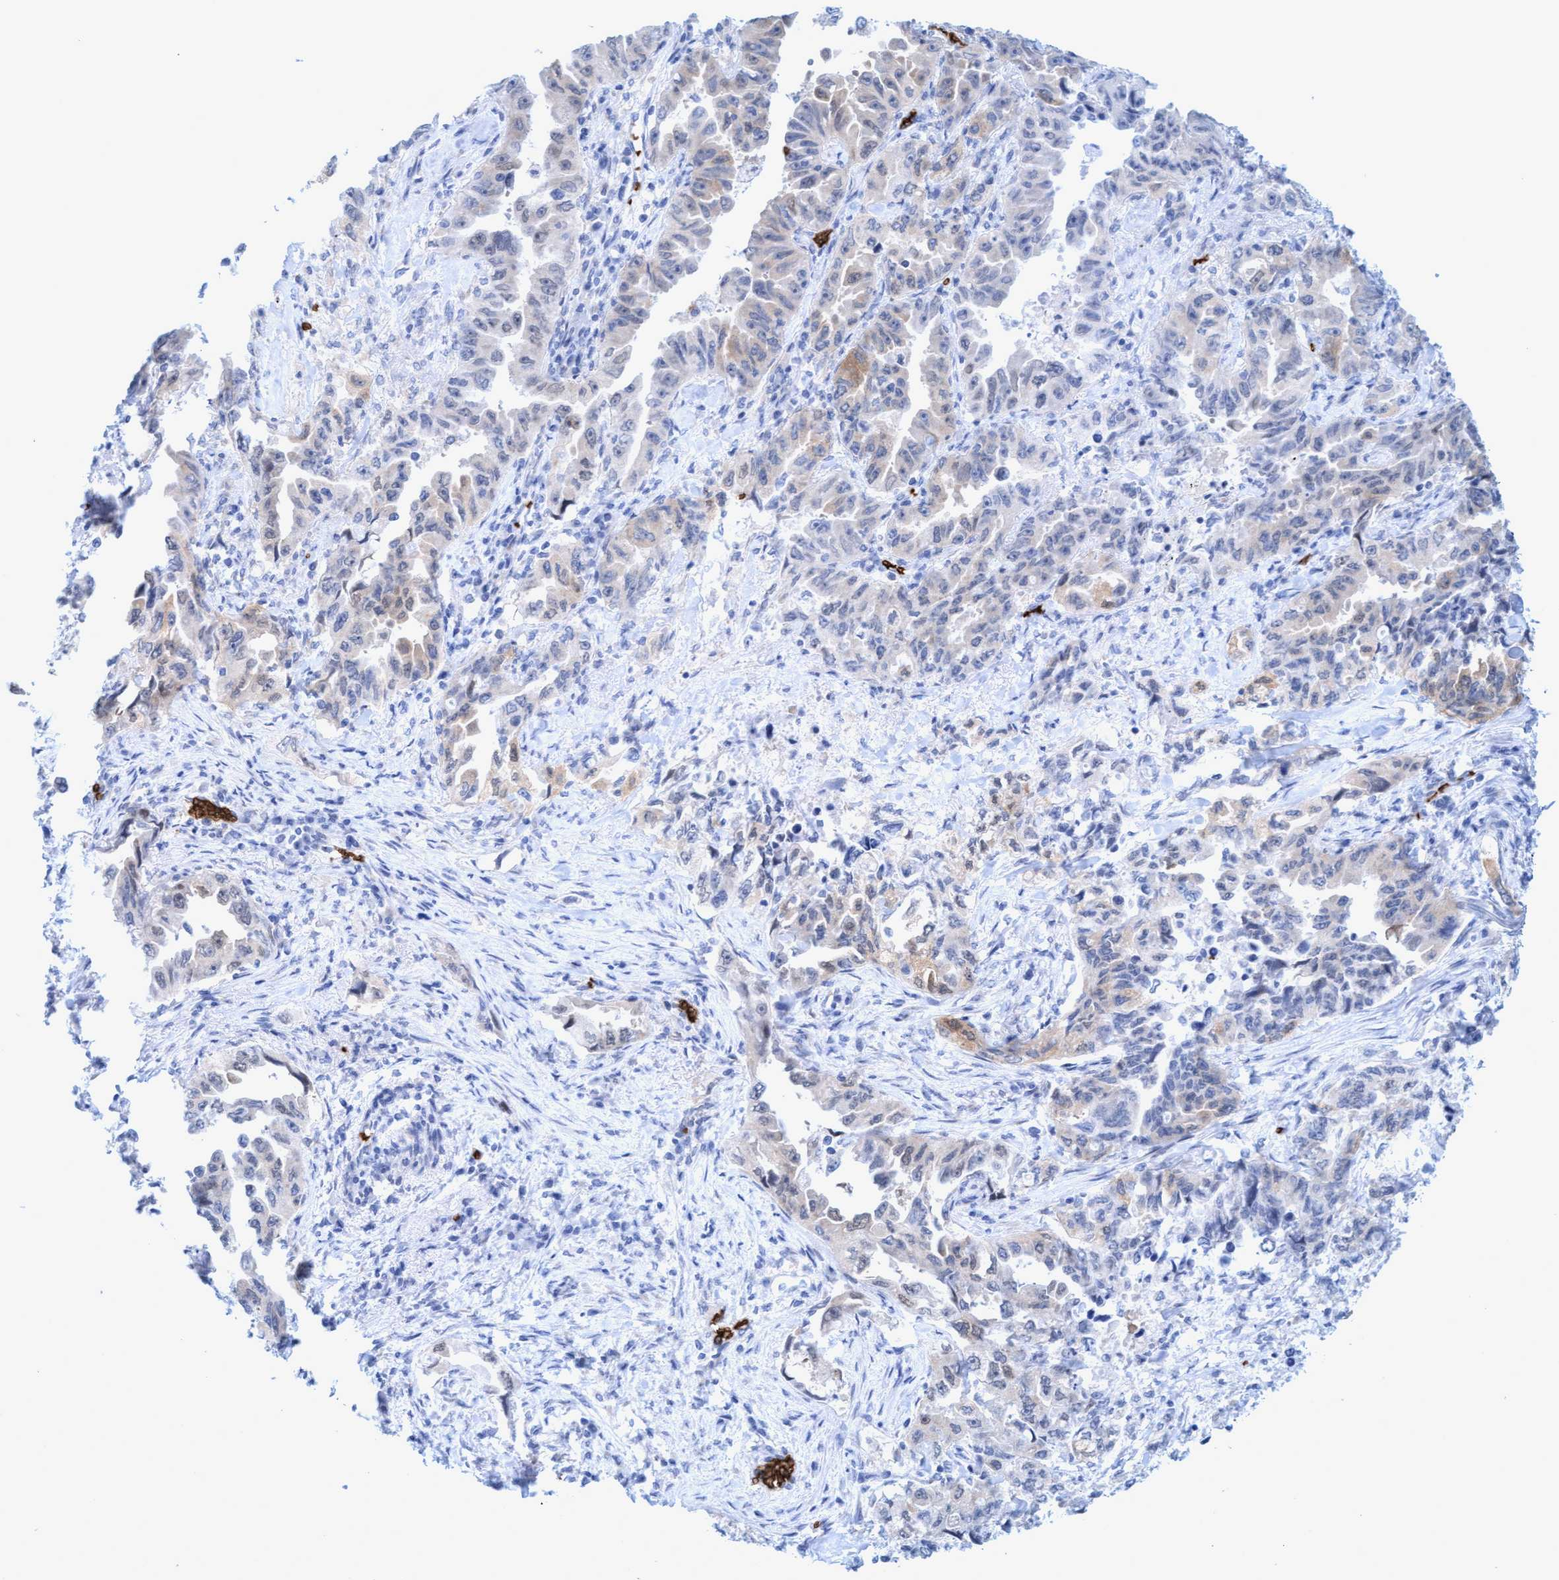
{"staining": {"intensity": "weak", "quantity": "<25%", "location": "cytoplasmic/membranous"}, "tissue": "lung cancer", "cell_type": "Tumor cells", "image_type": "cancer", "snomed": [{"axis": "morphology", "description": "Adenocarcinoma, NOS"}, {"axis": "topography", "description": "Lung"}], "caption": "DAB (3,3'-diaminobenzidine) immunohistochemical staining of human lung cancer (adenocarcinoma) shows no significant expression in tumor cells.", "gene": "SPEM2", "patient": {"sex": "female", "age": 51}}